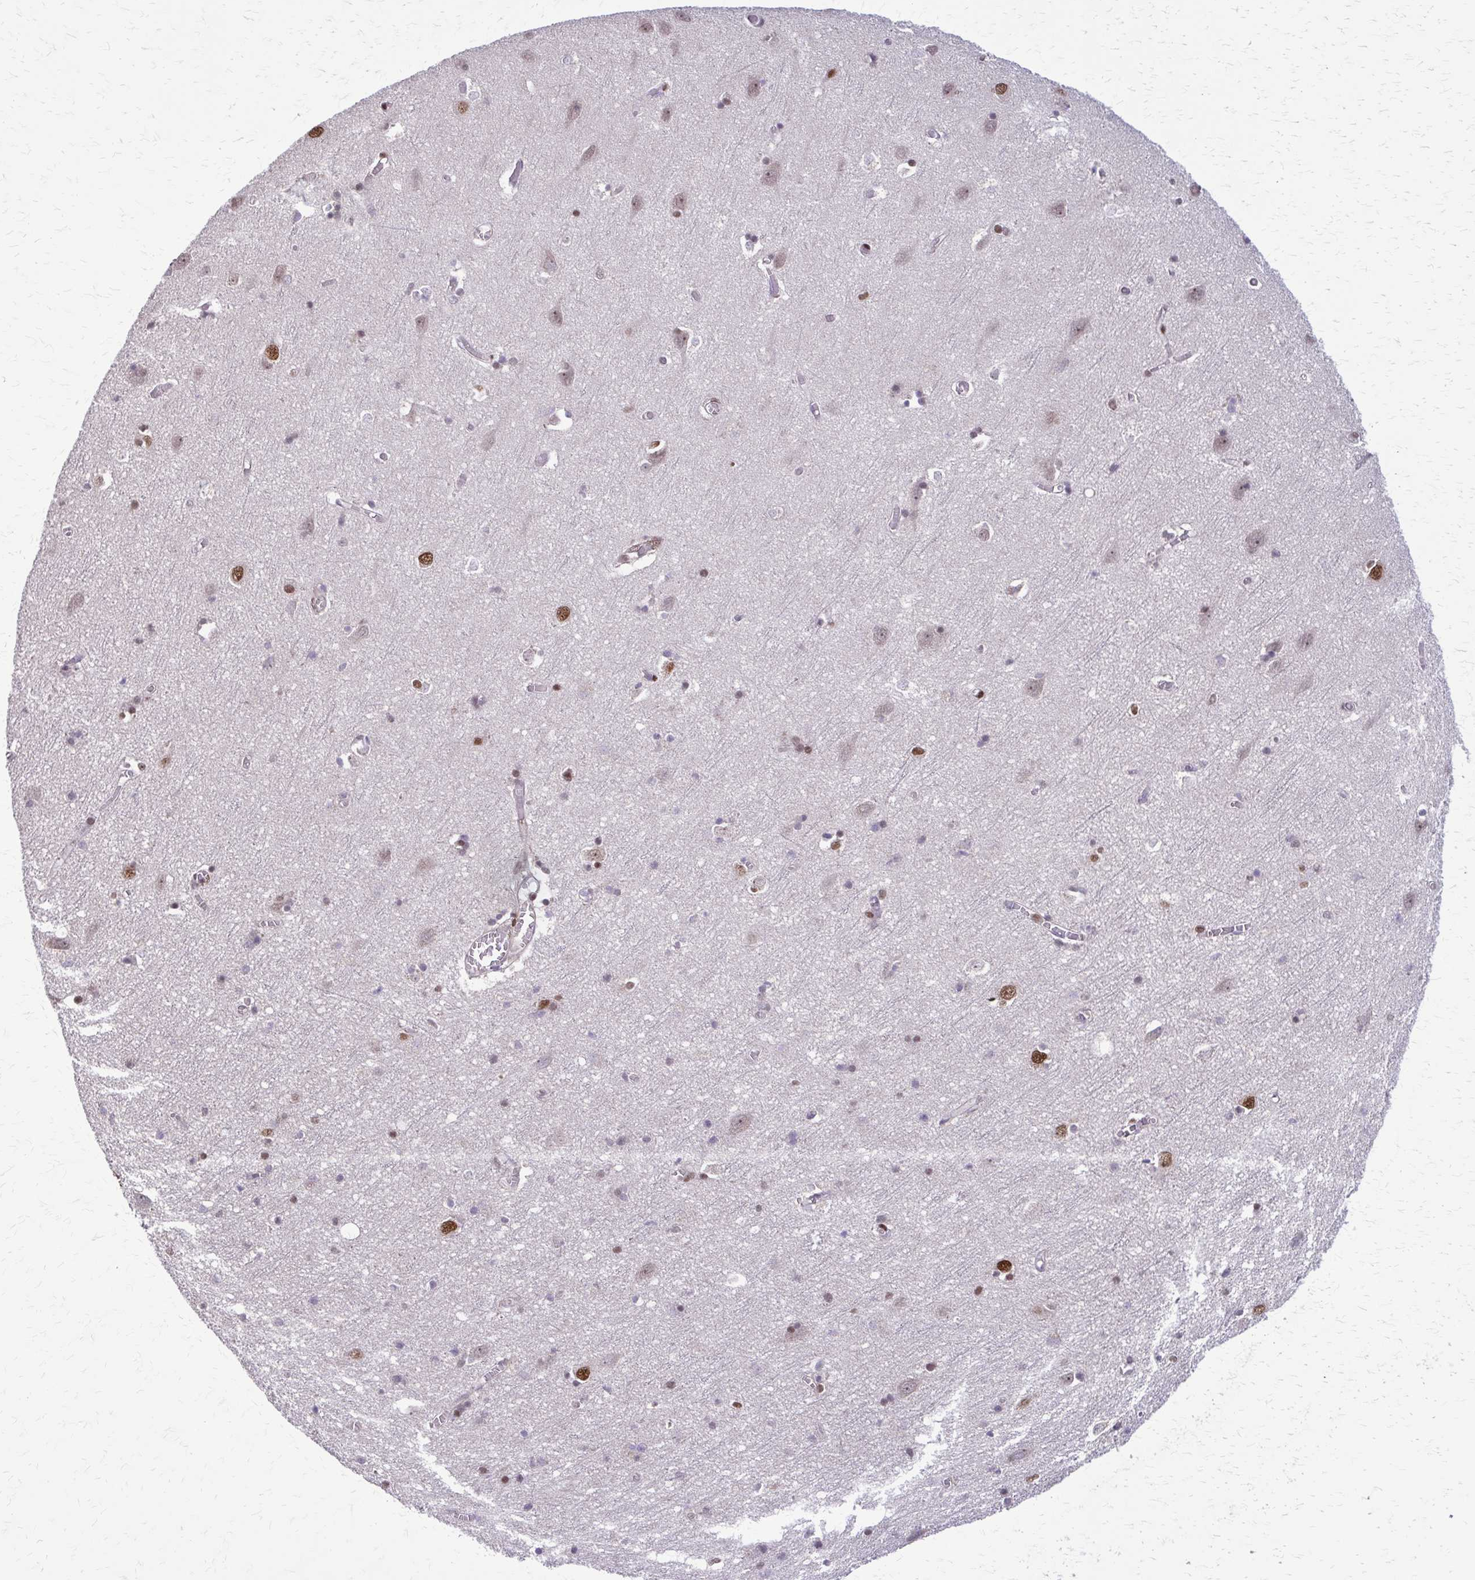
{"staining": {"intensity": "moderate", "quantity": "25%-75%", "location": "nuclear"}, "tissue": "cerebral cortex", "cell_type": "Endothelial cells", "image_type": "normal", "snomed": [{"axis": "morphology", "description": "Normal tissue, NOS"}, {"axis": "topography", "description": "Cerebral cortex"}], "caption": "This photomicrograph demonstrates immunohistochemistry (IHC) staining of benign human cerebral cortex, with medium moderate nuclear positivity in approximately 25%-75% of endothelial cells.", "gene": "TTF1", "patient": {"sex": "male", "age": 70}}